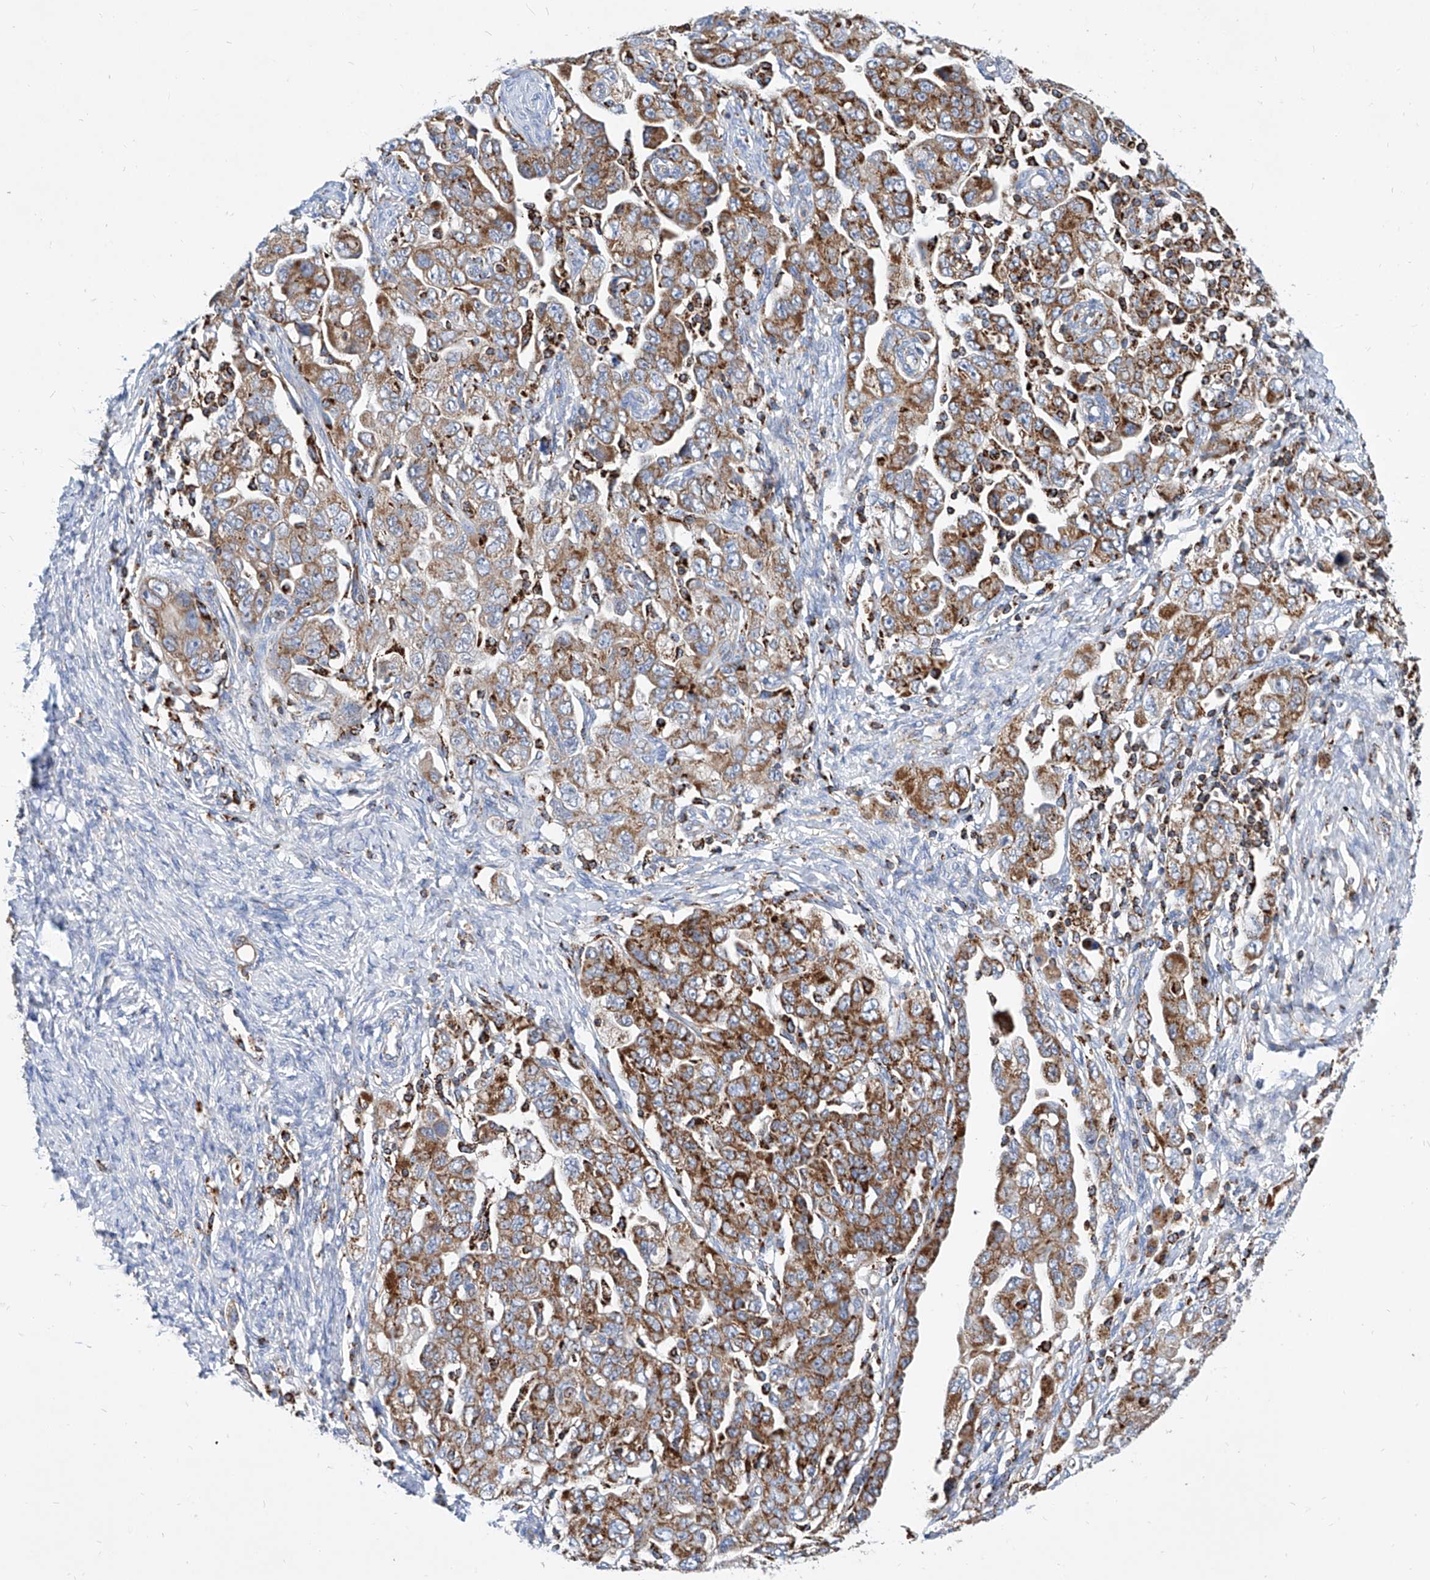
{"staining": {"intensity": "moderate", "quantity": ">75%", "location": "cytoplasmic/membranous"}, "tissue": "ovarian cancer", "cell_type": "Tumor cells", "image_type": "cancer", "snomed": [{"axis": "morphology", "description": "Carcinoma, NOS"}, {"axis": "morphology", "description": "Cystadenocarcinoma, serous, NOS"}, {"axis": "topography", "description": "Ovary"}], "caption": "Ovarian cancer (serous cystadenocarcinoma) was stained to show a protein in brown. There is medium levels of moderate cytoplasmic/membranous positivity in approximately >75% of tumor cells.", "gene": "CPNE5", "patient": {"sex": "female", "age": 69}}